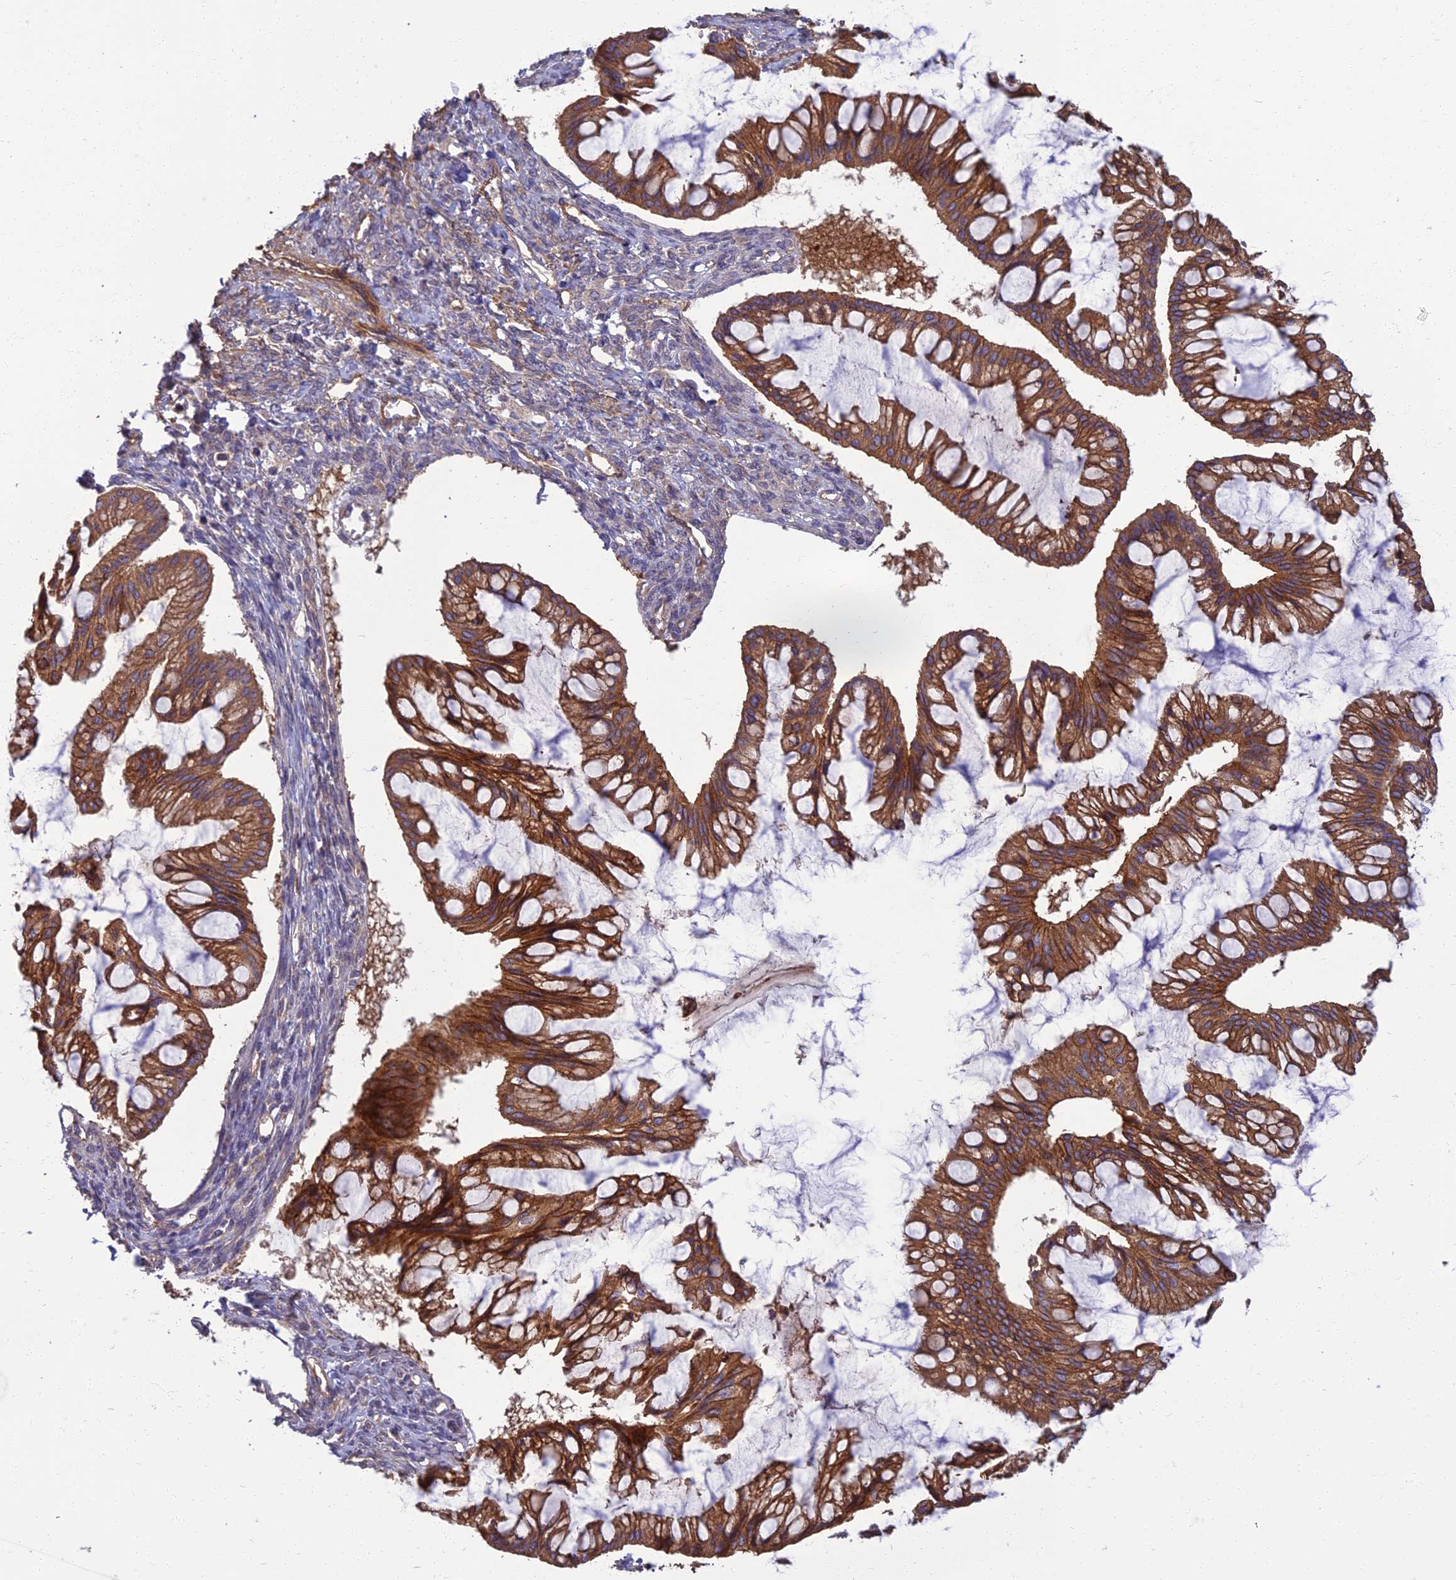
{"staining": {"intensity": "moderate", "quantity": ">75%", "location": "cytoplasmic/membranous"}, "tissue": "ovarian cancer", "cell_type": "Tumor cells", "image_type": "cancer", "snomed": [{"axis": "morphology", "description": "Cystadenocarcinoma, mucinous, NOS"}, {"axis": "topography", "description": "Ovary"}], "caption": "Tumor cells show medium levels of moderate cytoplasmic/membranous staining in about >75% of cells in ovarian cancer (mucinous cystadenocarcinoma).", "gene": "WDR24", "patient": {"sex": "female", "age": 73}}